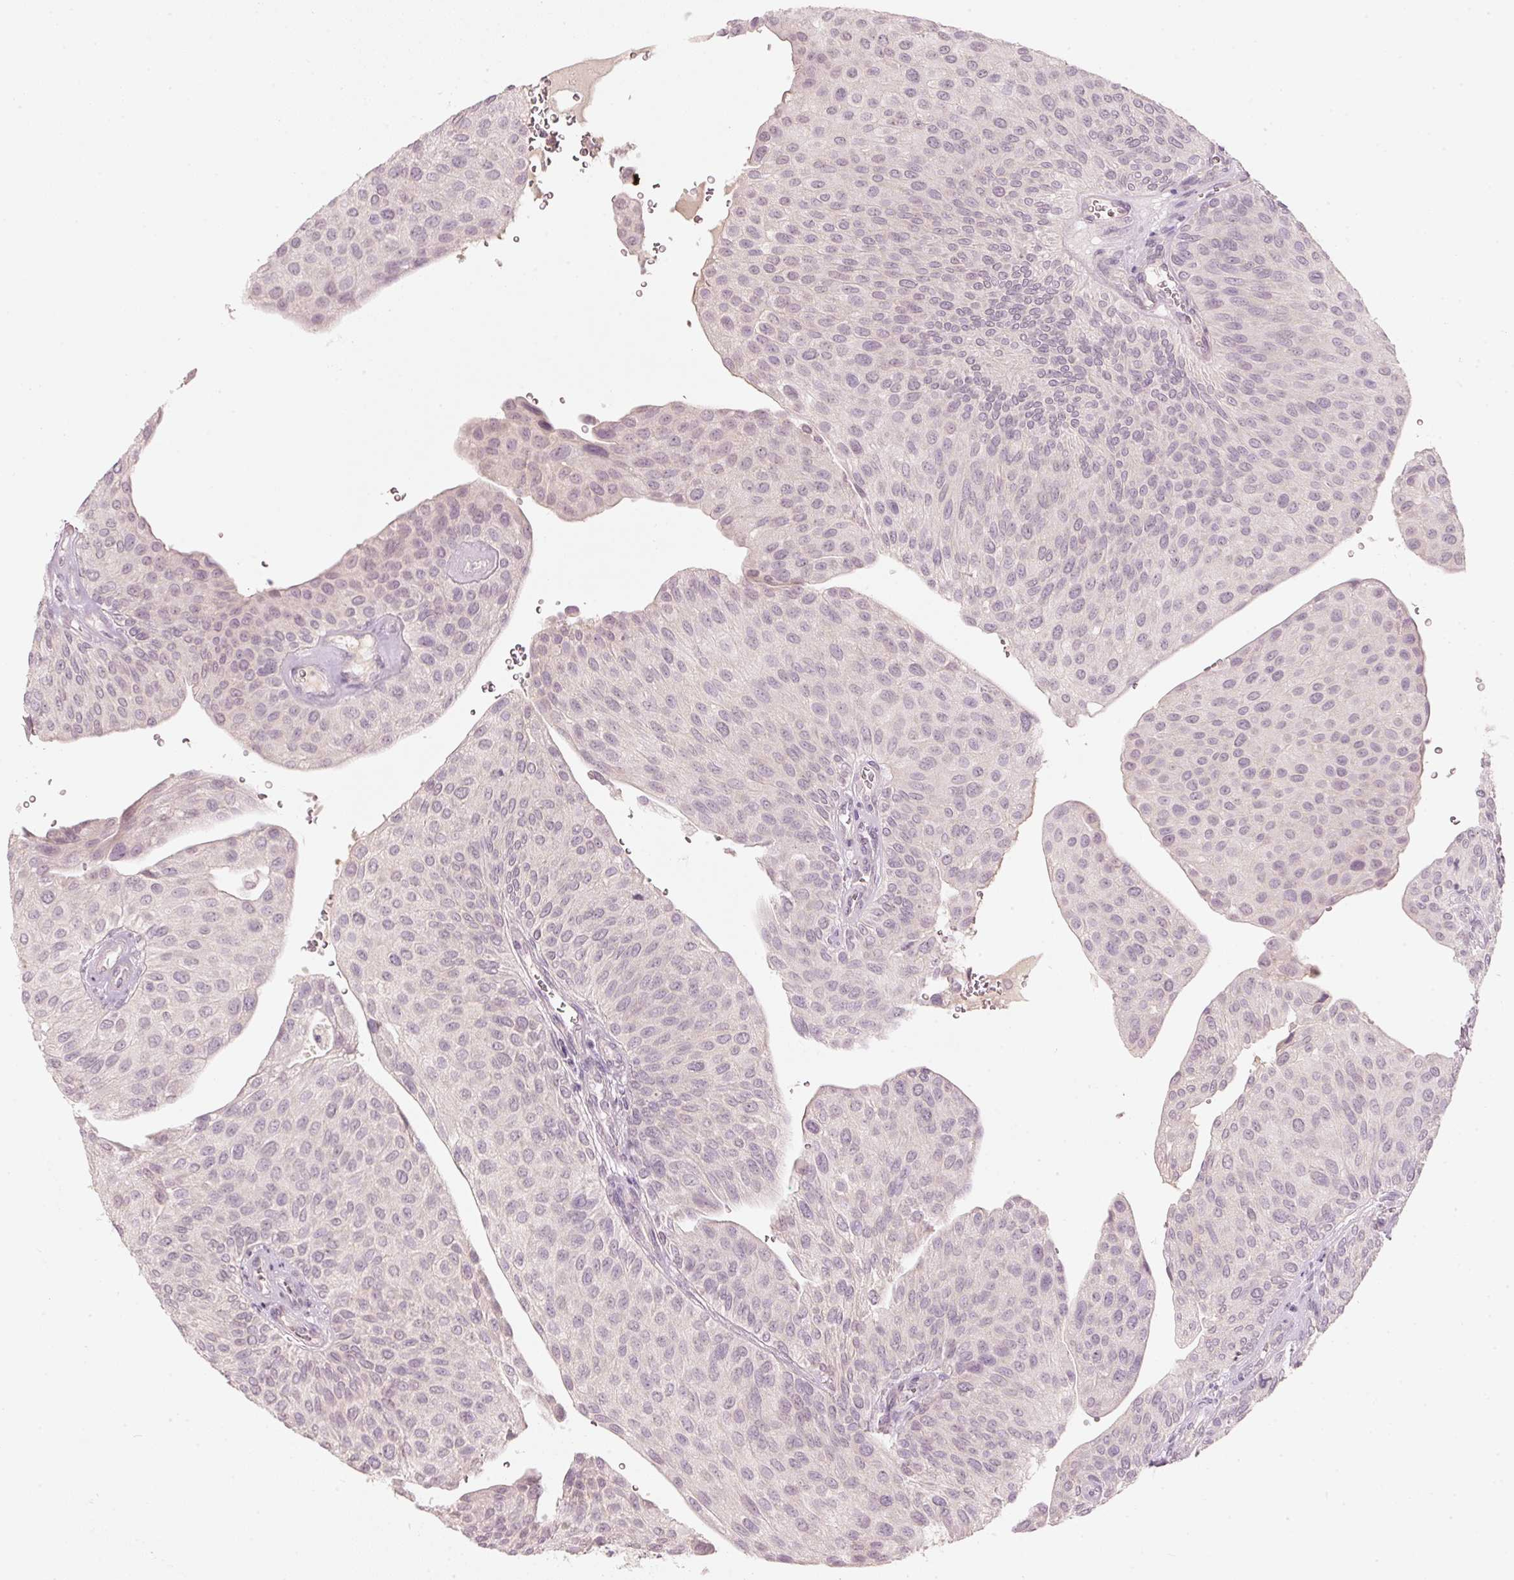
{"staining": {"intensity": "negative", "quantity": "none", "location": "none"}, "tissue": "urothelial cancer", "cell_type": "Tumor cells", "image_type": "cancer", "snomed": [{"axis": "morphology", "description": "Urothelial carcinoma, NOS"}, {"axis": "topography", "description": "Urinary bladder"}], "caption": "This is an IHC photomicrograph of urothelial cancer. There is no expression in tumor cells.", "gene": "STEAP1", "patient": {"sex": "male", "age": 67}}